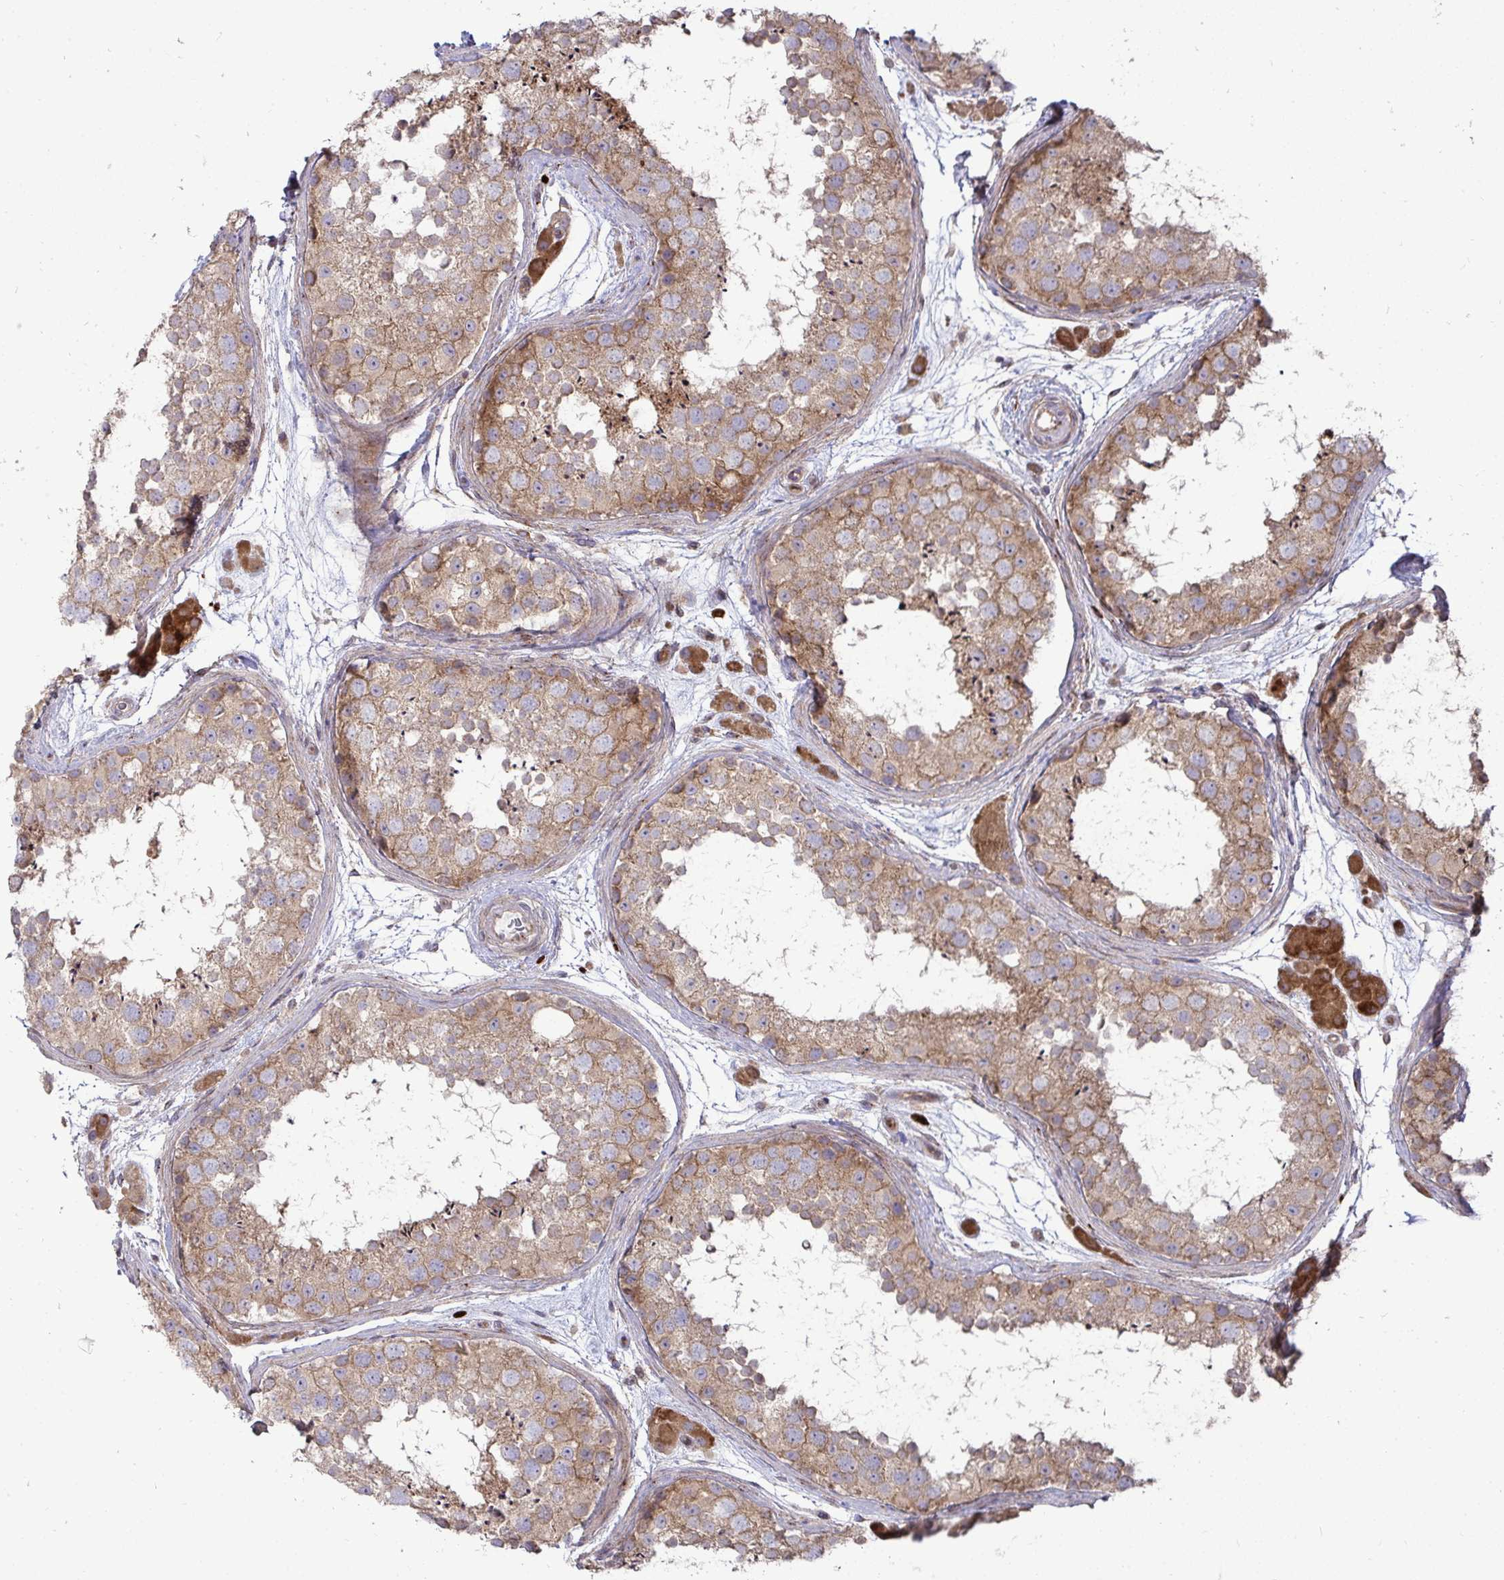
{"staining": {"intensity": "moderate", "quantity": ">75%", "location": "cytoplasmic/membranous"}, "tissue": "testis", "cell_type": "Cells in seminiferous ducts", "image_type": "normal", "snomed": [{"axis": "morphology", "description": "Normal tissue, NOS"}, {"axis": "topography", "description": "Testis"}], "caption": "Testis stained with a brown dye displays moderate cytoplasmic/membranous positive positivity in approximately >75% of cells in seminiferous ducts.", "gene": "SH2D1B", "patient": {"sex": "male", "age": 41}}